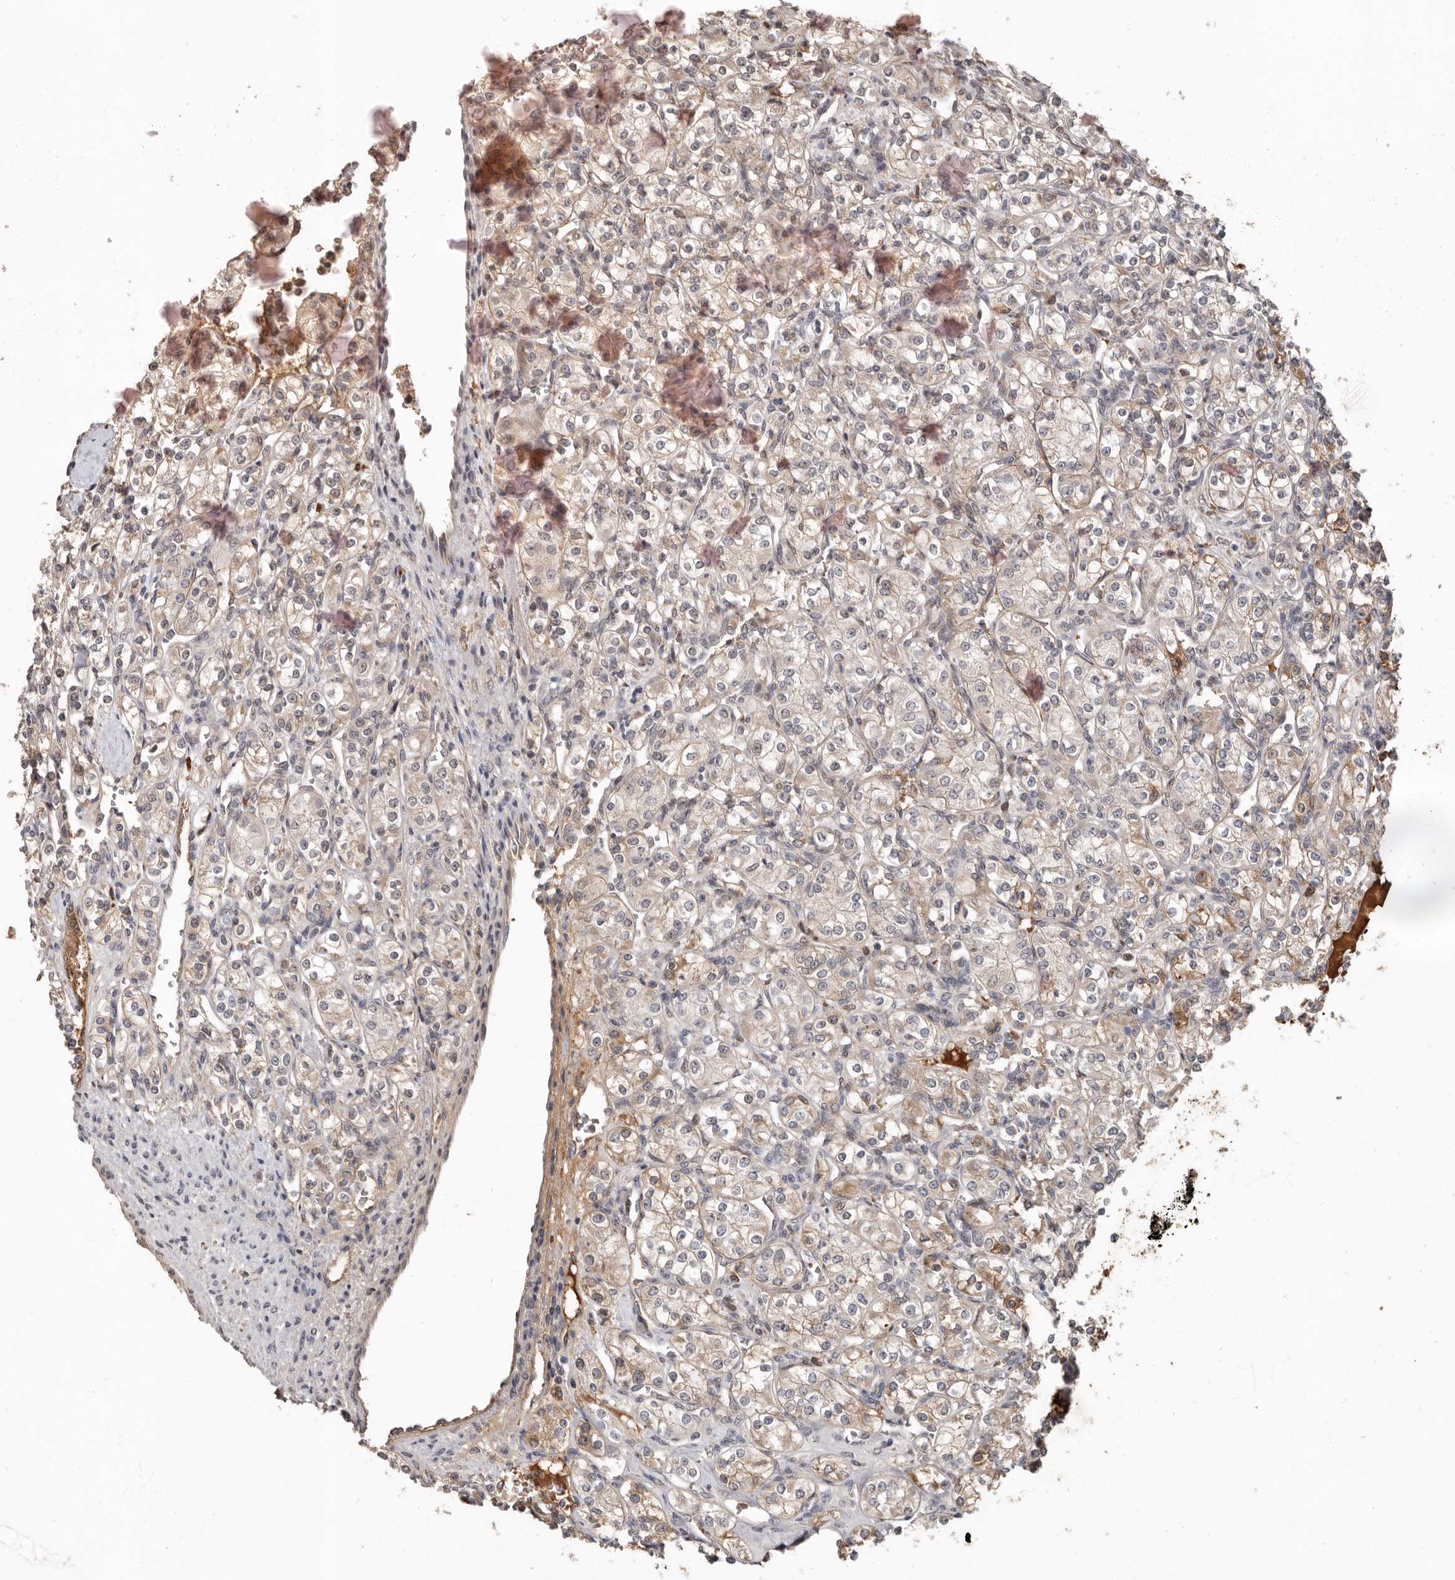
{"staining": {"intensity": "weak", "quantity": "<25%", "location": "cytoplasmic/membranous"}, "tissue": "renal cancer", "cell_type": "Tumor cells", "image_type": "cancer", "snomed": [{"axis": "morphology", "description": "Adenocarcinoma, NOS"}, {"axis": "topography", "description": "Kidney"}], "caption": "The immunohistochemistry histopathology image has no significant positivity in tumor cells of renal cancer tissue.", "gene": "LRGUK", "patient": {"sex": "male", "age": 77}}